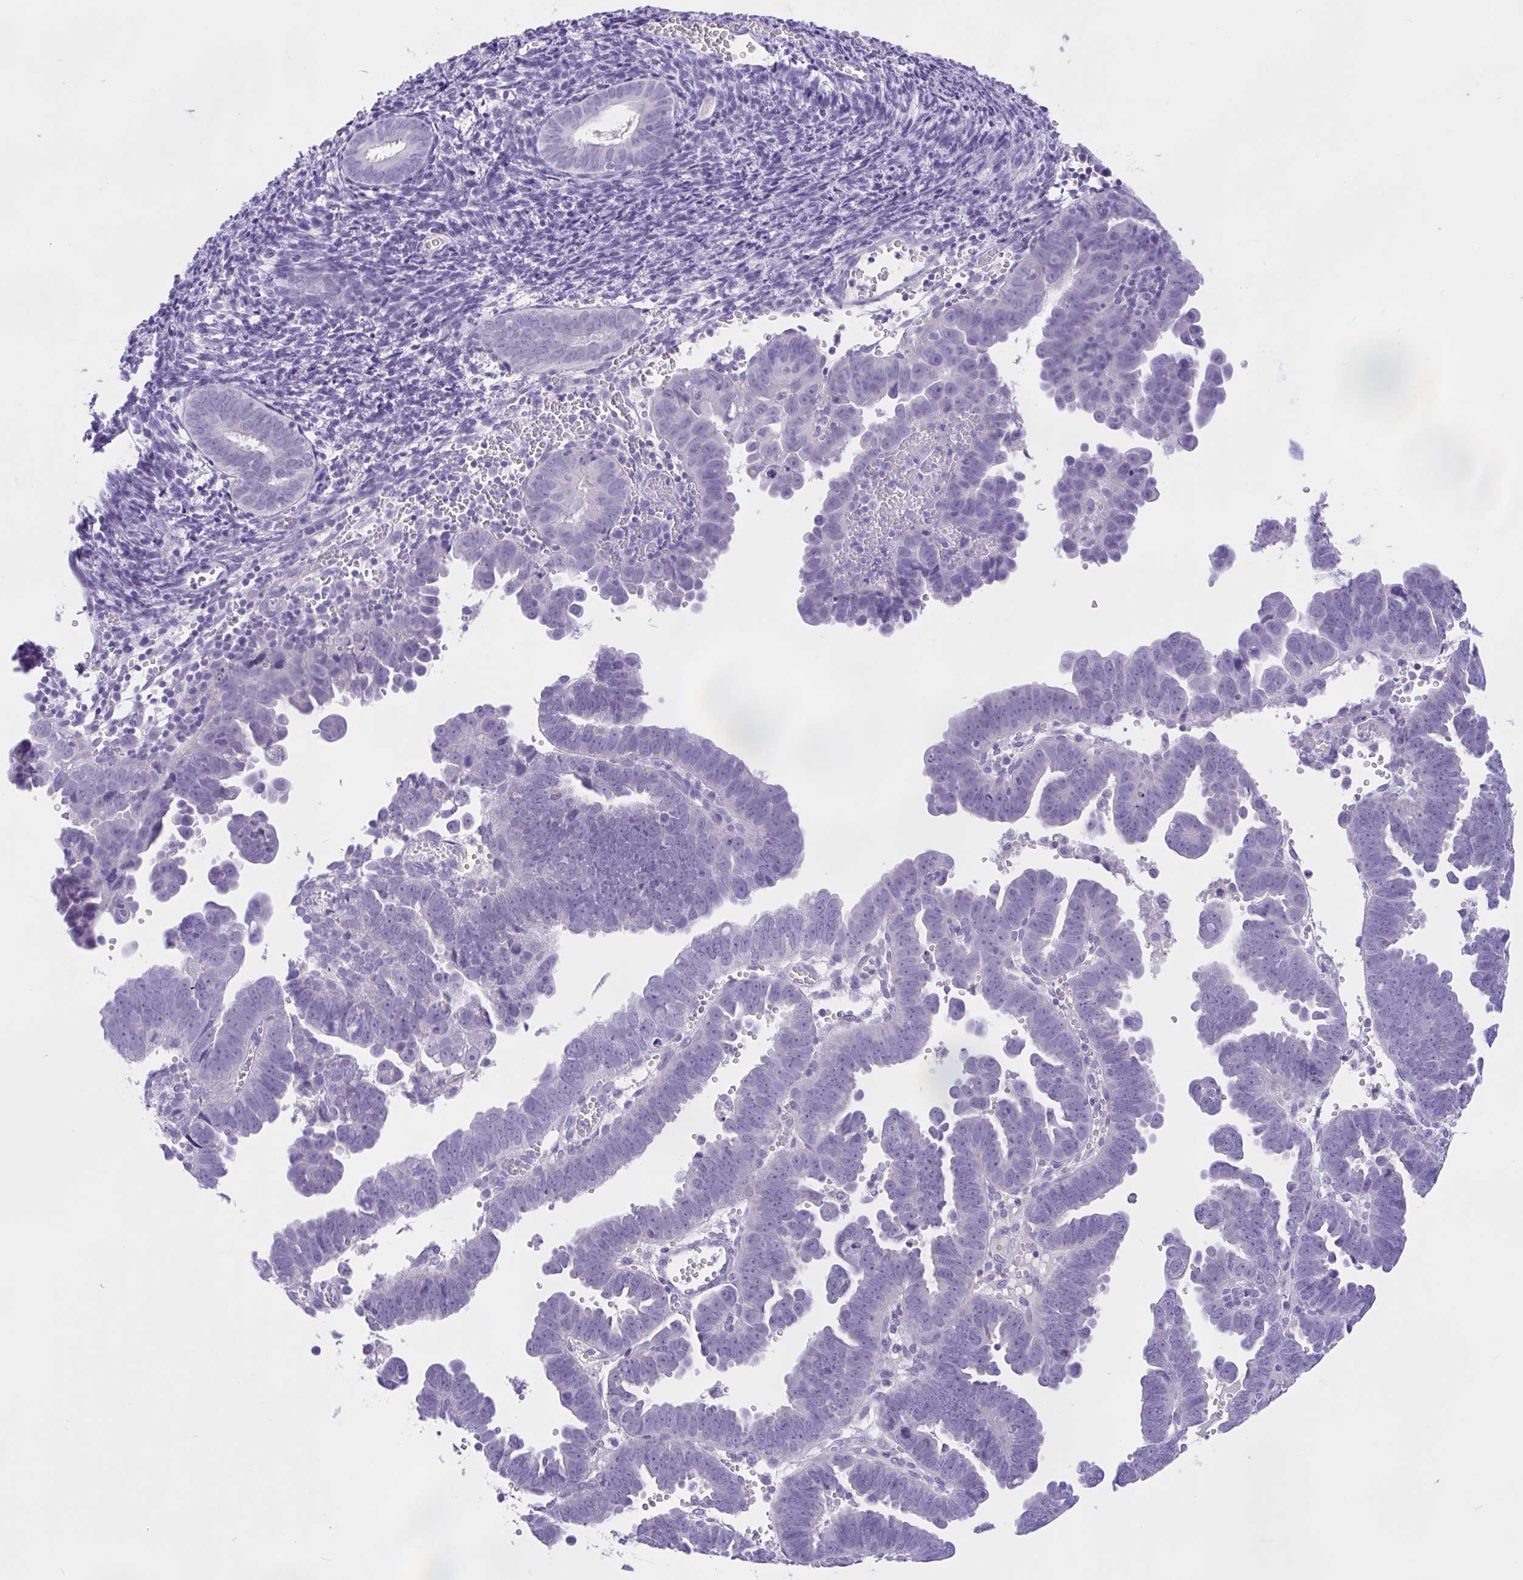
{"staining": {"intensity": "negative", "quantity": "none", "location": "none"}, "tissue": "endometrial cancer", "cell_type": "Tumor cells", "image_type": "cancer", "snomed": [{"axis": "morphology", "description": "Adenocarcinoma, NOS"}, {"axis": "topography", "description": "Endometrium"}], "caption": "The image demonstrates no significant expression in tumor cells of endometrial cancer (adenocarcinoma).", "gene": "ZNF319", "patient": {"sex": "female", "age": 75}}